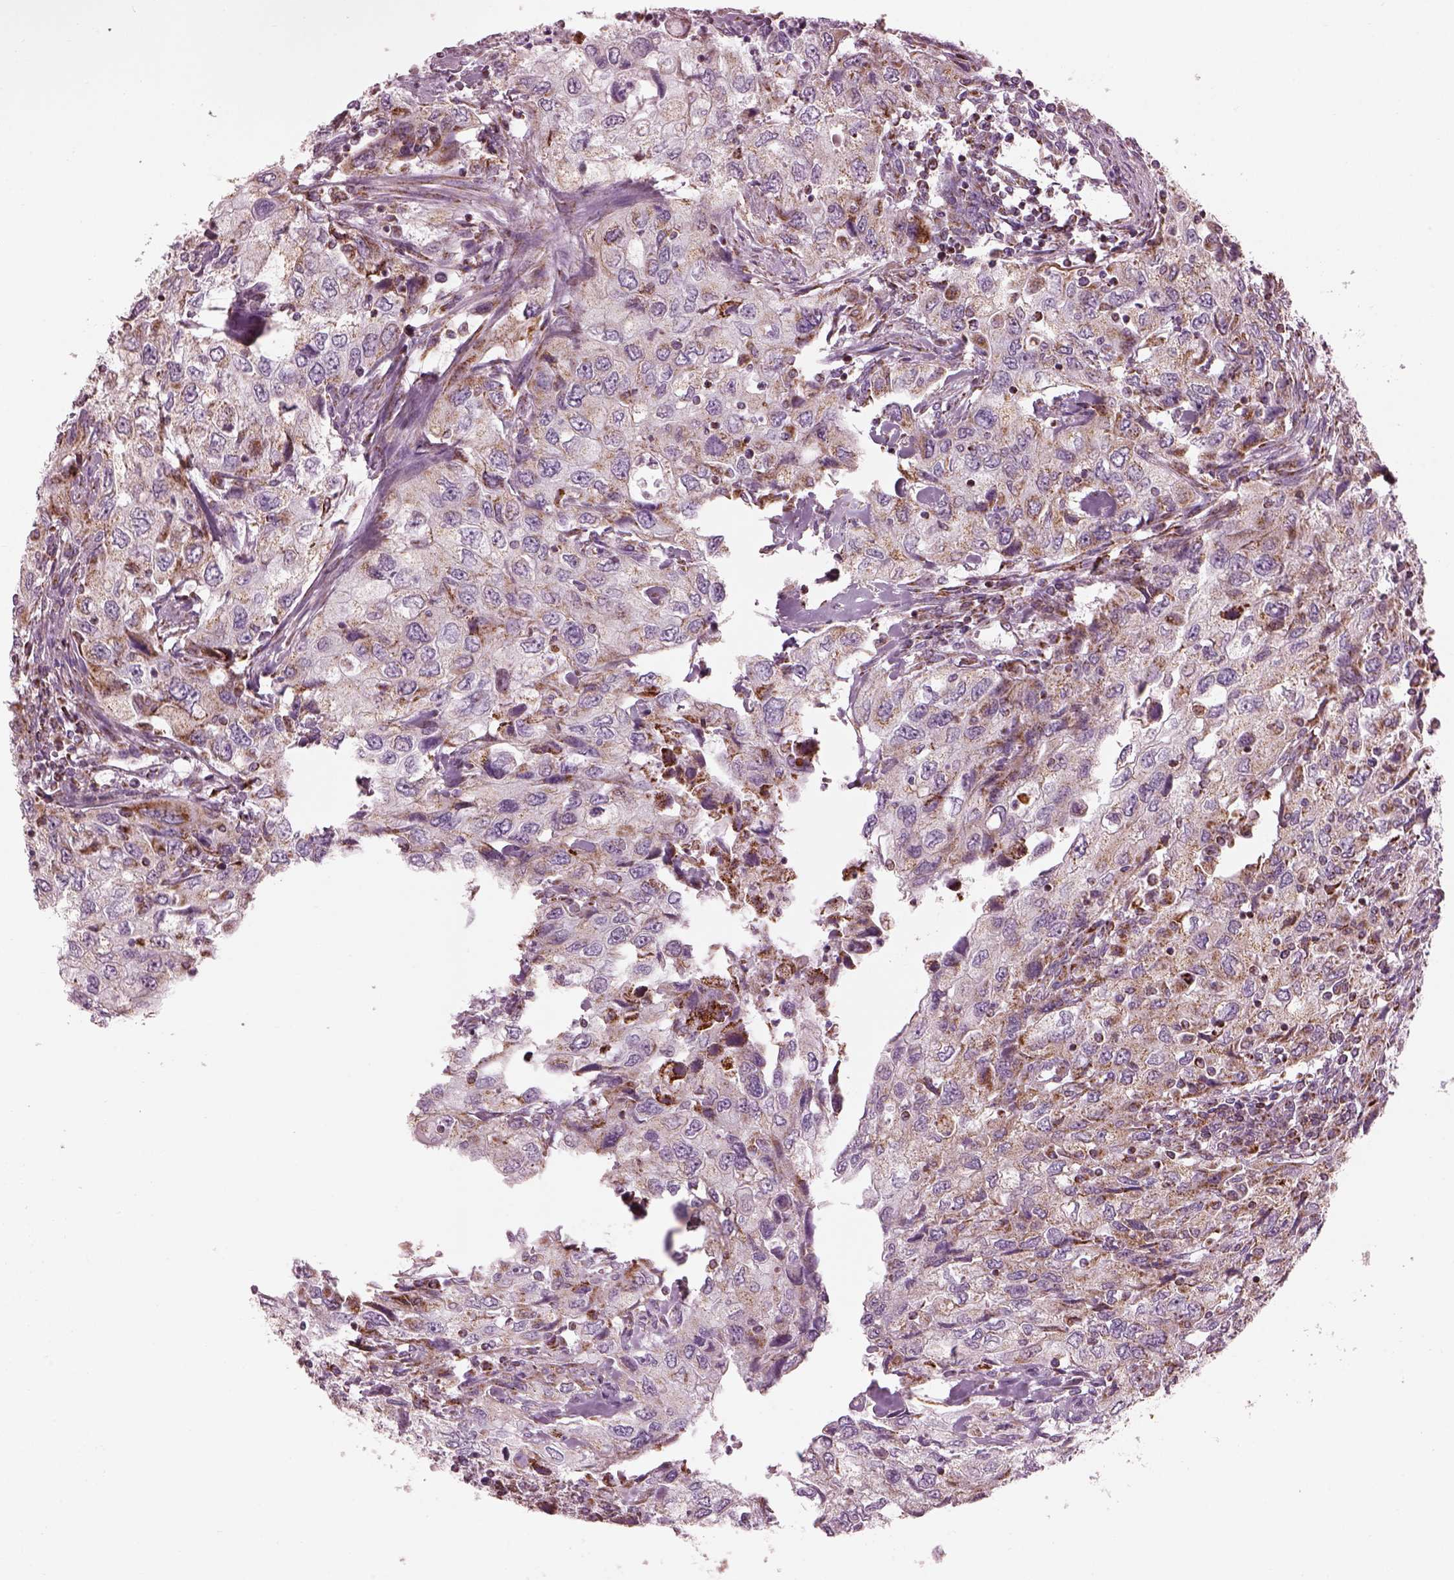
{"staining": {"intensity": "weak", "quantity": ">75%", "location": "cytoplasmic/membranous"}, "tissue": "urothelial cancer", "cell_type": "Tumor cells", "image_type": "cancer", "snomed": [{"axis": "morphology", "description": "Urothelial carcinoma, High grade"}, {"axis": "topography", "description": "Urinary bladder"}], "caption": "High-grade urothelial carcinoma stained with immunohistochemistry shows weak cytoplasmic/membranous expression in about >75% of tumor cells.", "gene": "ATP5MF", "patient": {"sex": "male", "age": 76}}